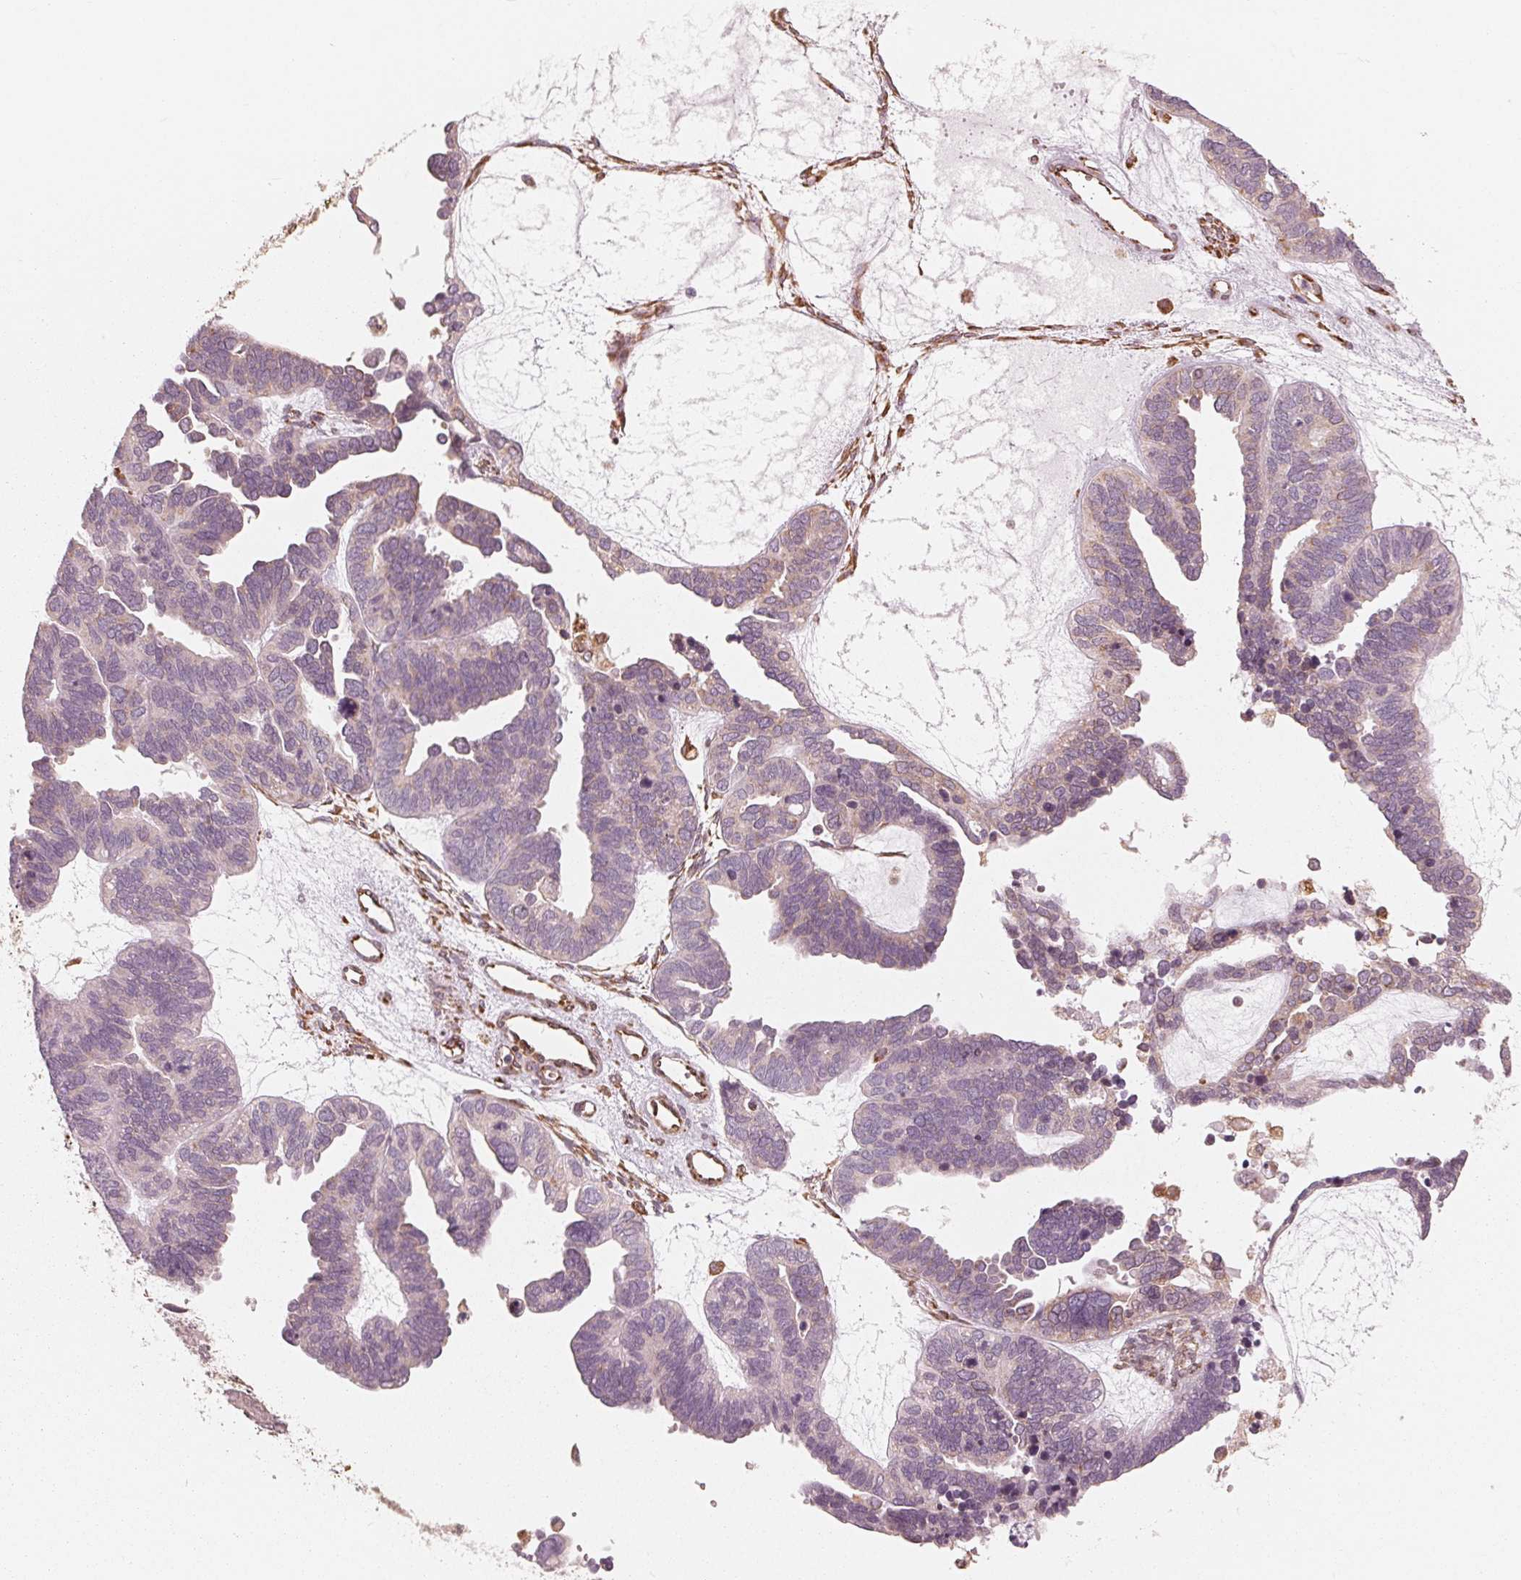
{"staining": {"intensity": "weak", "quantity": "<25%", "location": "cytoplasmic/membranous"}, "tissue": "ovarian cancer", "cell_type": "Tumor cells", "image_type": "cancer", "snomed": [{"axis": "morphology", "description": "Cystadenocarcinoma, serous, NOS"}, {"axis": "topography", "description": "Ovary"}], "caption": "An immunohistochemistry (IHC) image of ovarian cancer (serous cystadenocarcinoma) is shown. There is no staining in tumor cells of ovarian cancer (serous cystadenocarcinoma). Brightfield microscopy of immunohistochemistry stained with DAB (3,3'-diaminobenzidine) (brown) and hematoxylin (blue), captured at high magnification.", "gene": "IKBIP", "patient": {"sex": "female", "age": 51}}